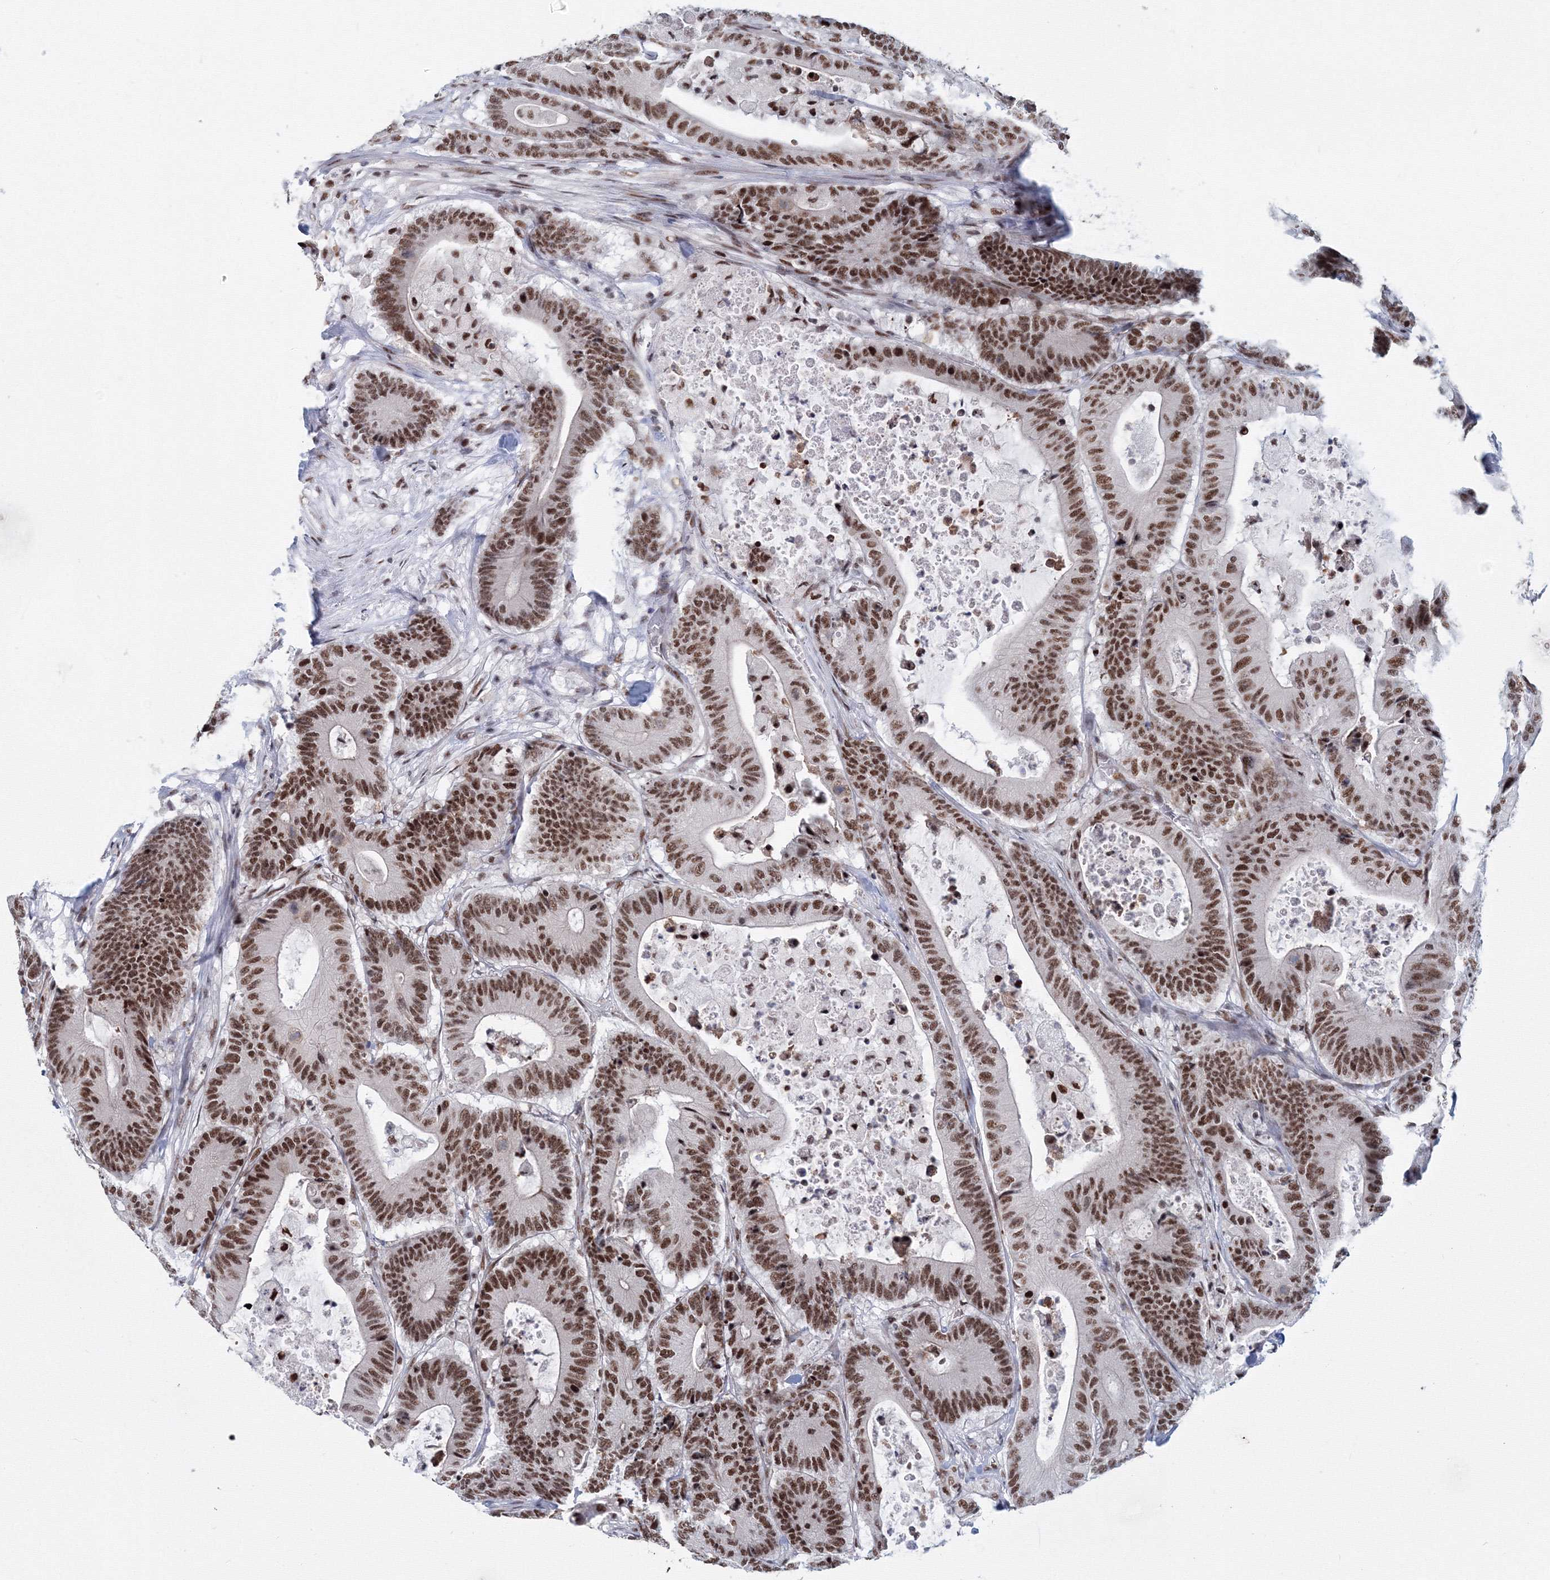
{"staining": {"intensity": "strong", "quantity": ">75%", "location": "nuclear"}, "tissue": "colorectal cancer", "cell_type": "Tumor cells", "image_type": "cancer", "snomed": [{"axis": "morphology", "description": "Adenocarcinoma, NOS"}, {"axis": "topography", "description": "Colon"}], "caption": "Immunohistochemistry (IHC) photomicrograph of neoplastic tissue: human colorectal cancer (adenocarcinoma) stained using IHC displays high levels of strong protein expression localized specifically in the nuclear of tumor cells, appearing as a nuclear brown color.", "gene": "SF3B6", "patient": {"sex": "female", "age": 84}}